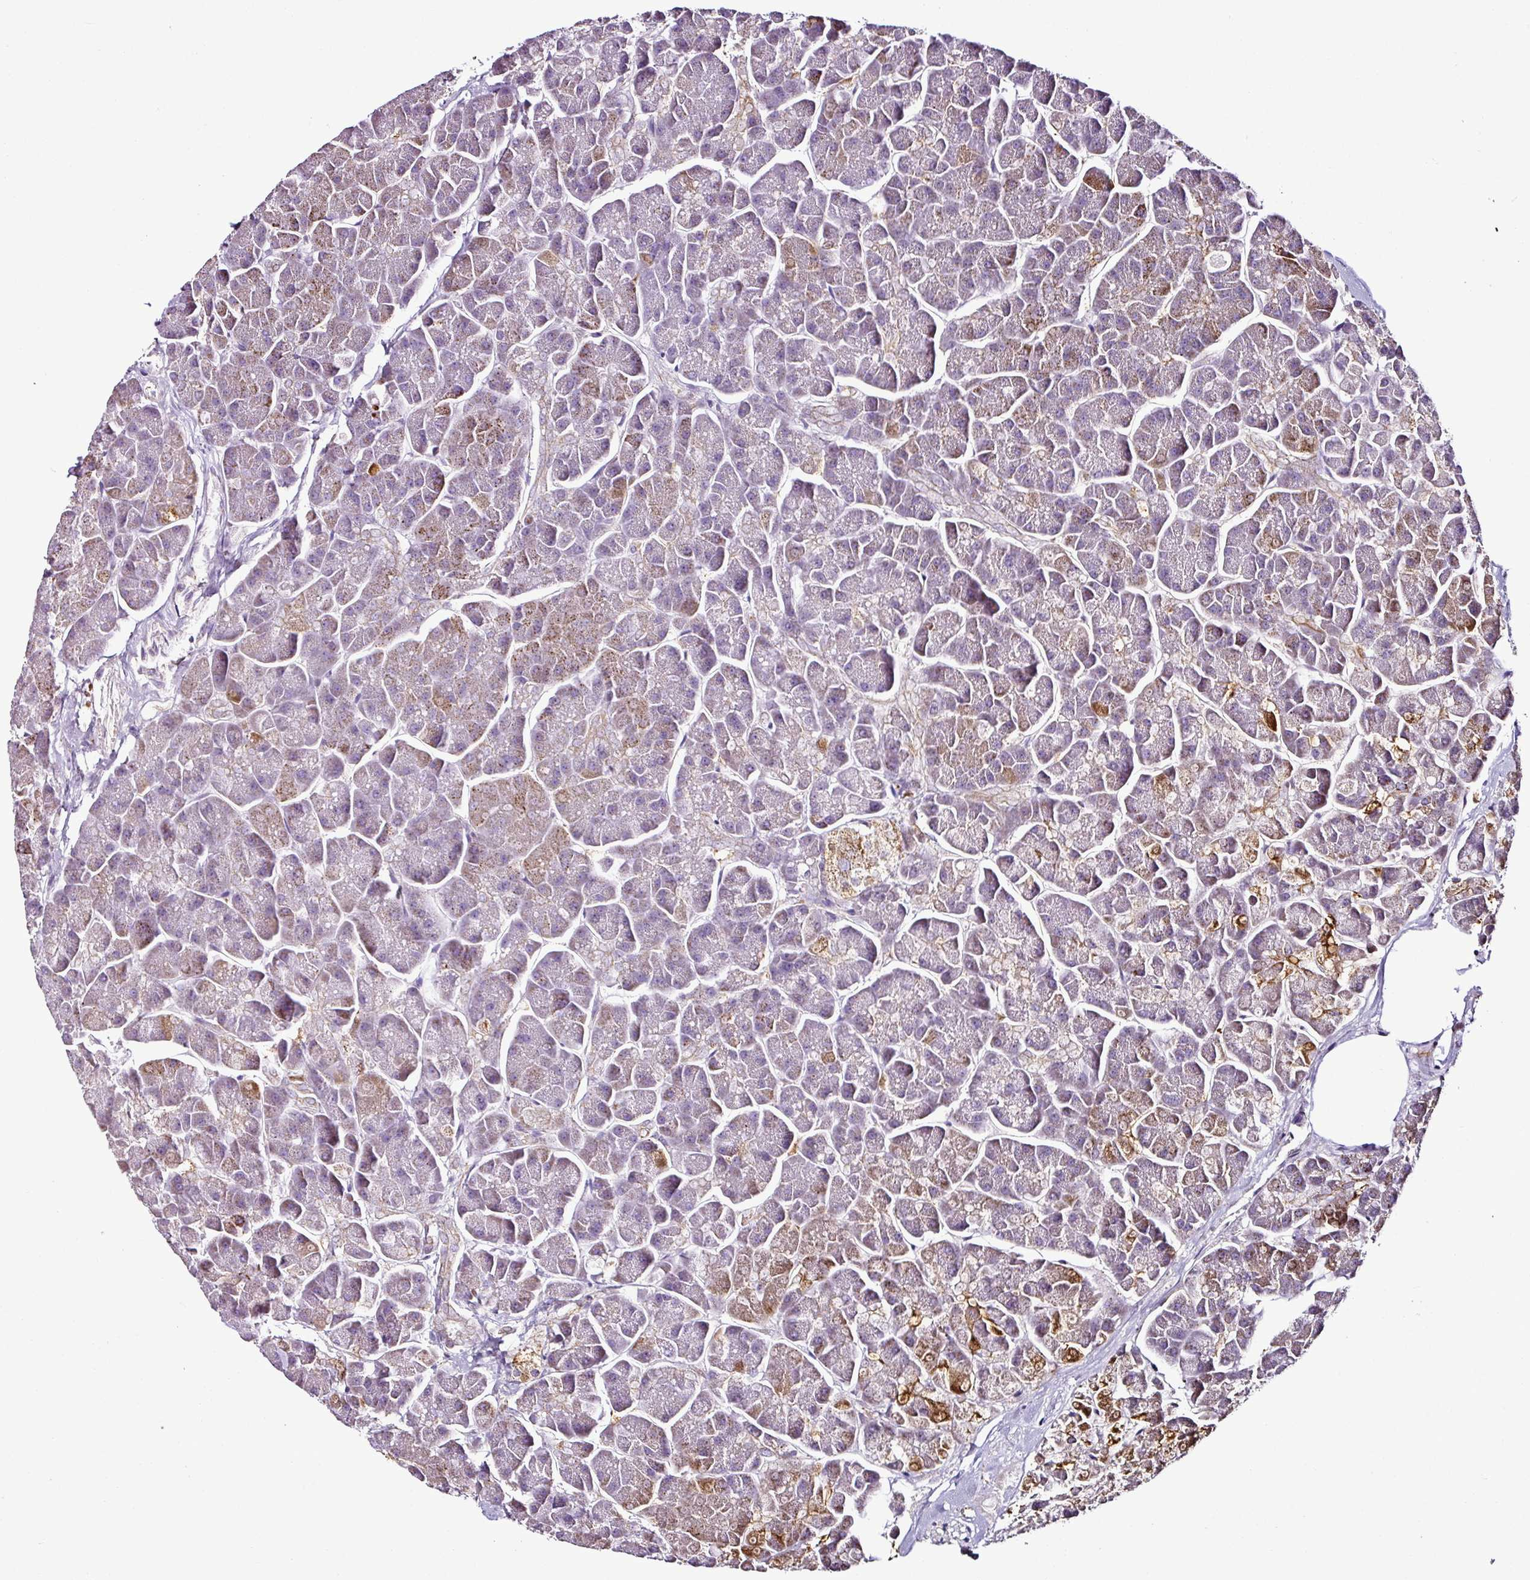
{"staining": {"intensity": "moderate", "quantity": "25%-75%", "location": "cytoplasmic/membranous"}, "tissue": "pancreas", "cell_type": "Exocrine glandular cells", "image_type": "normal", "snomed": [{"axis": "morphology", "description": "Normal tissue, NOS"}, {"axis": "topography", "description": "Pancreas"}, {"axis": "topography", "description": "Peripheral nerve tissue"}], "caption": "Exocrine glandular cells exhibit medium levels of moderate cytoplasmic/membranous staining in about 25%-75% of cells in benign human pancreas.", "gene": "DPAGT1", "patient": {"sex": "male", "age": 54}}